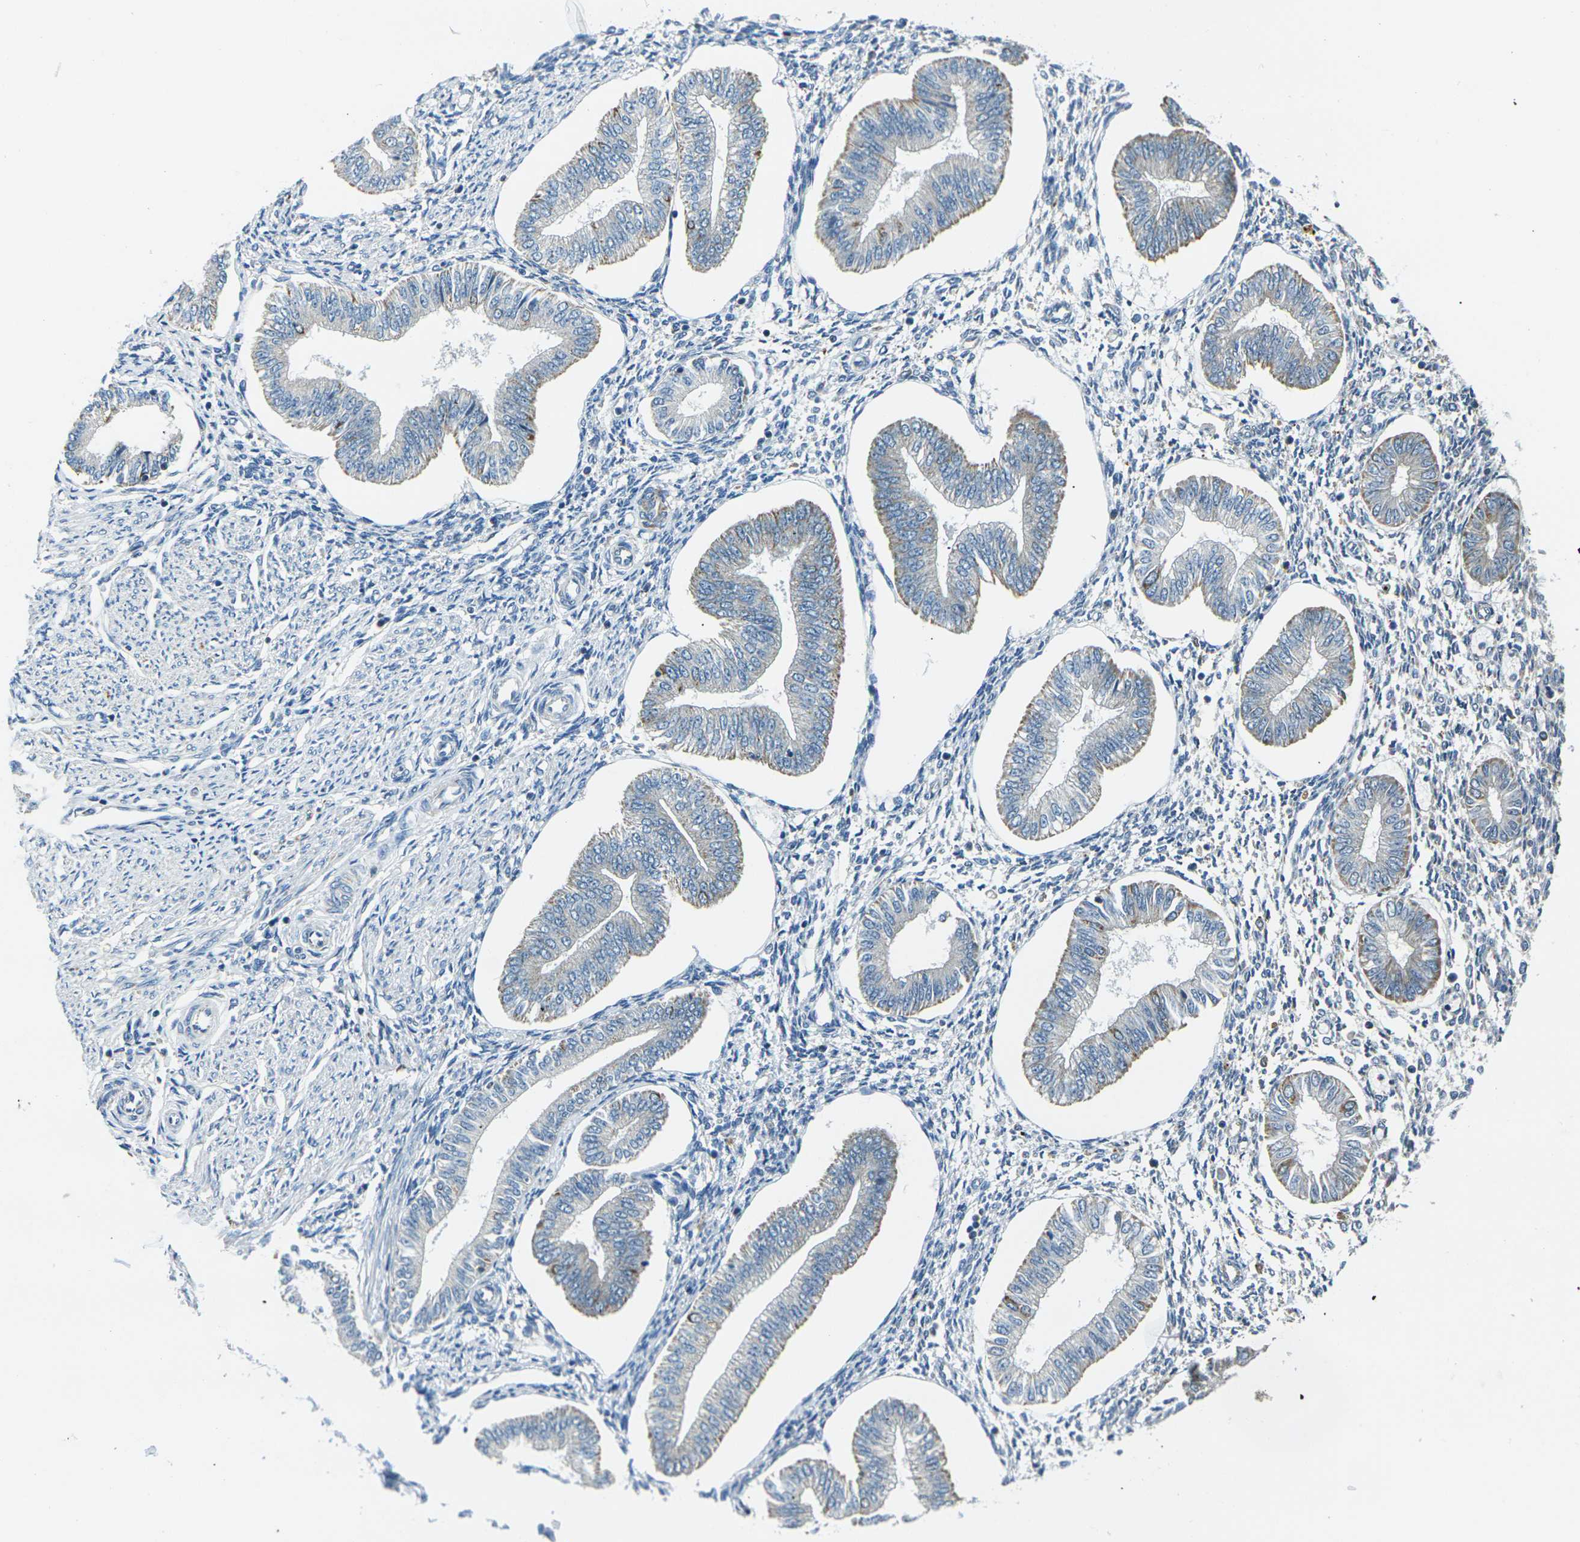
{"staining": {"intensity": "negative", "quantity": "none", "location": "none"}, "tissue": "endometrium", "cell_type": "Cells in endometrial stroma", "image_type": "normal", "snomed": [{"axis": "morphology", "description": "Normal tissue, NOS"}, {"axis": "topography", "description": "Endometrium"}], "caption": "The photomicrograph demonstrates no significant staining in cells in endometrial stroma of endometrium. (Stains: DAB immunohistochemistry (IHC) with hematoxylin counter stain, Microscopy: brightfield microscopy at high magnification).", "gene": "IRF3", "patient": {"sex": "female", "age": 50}}